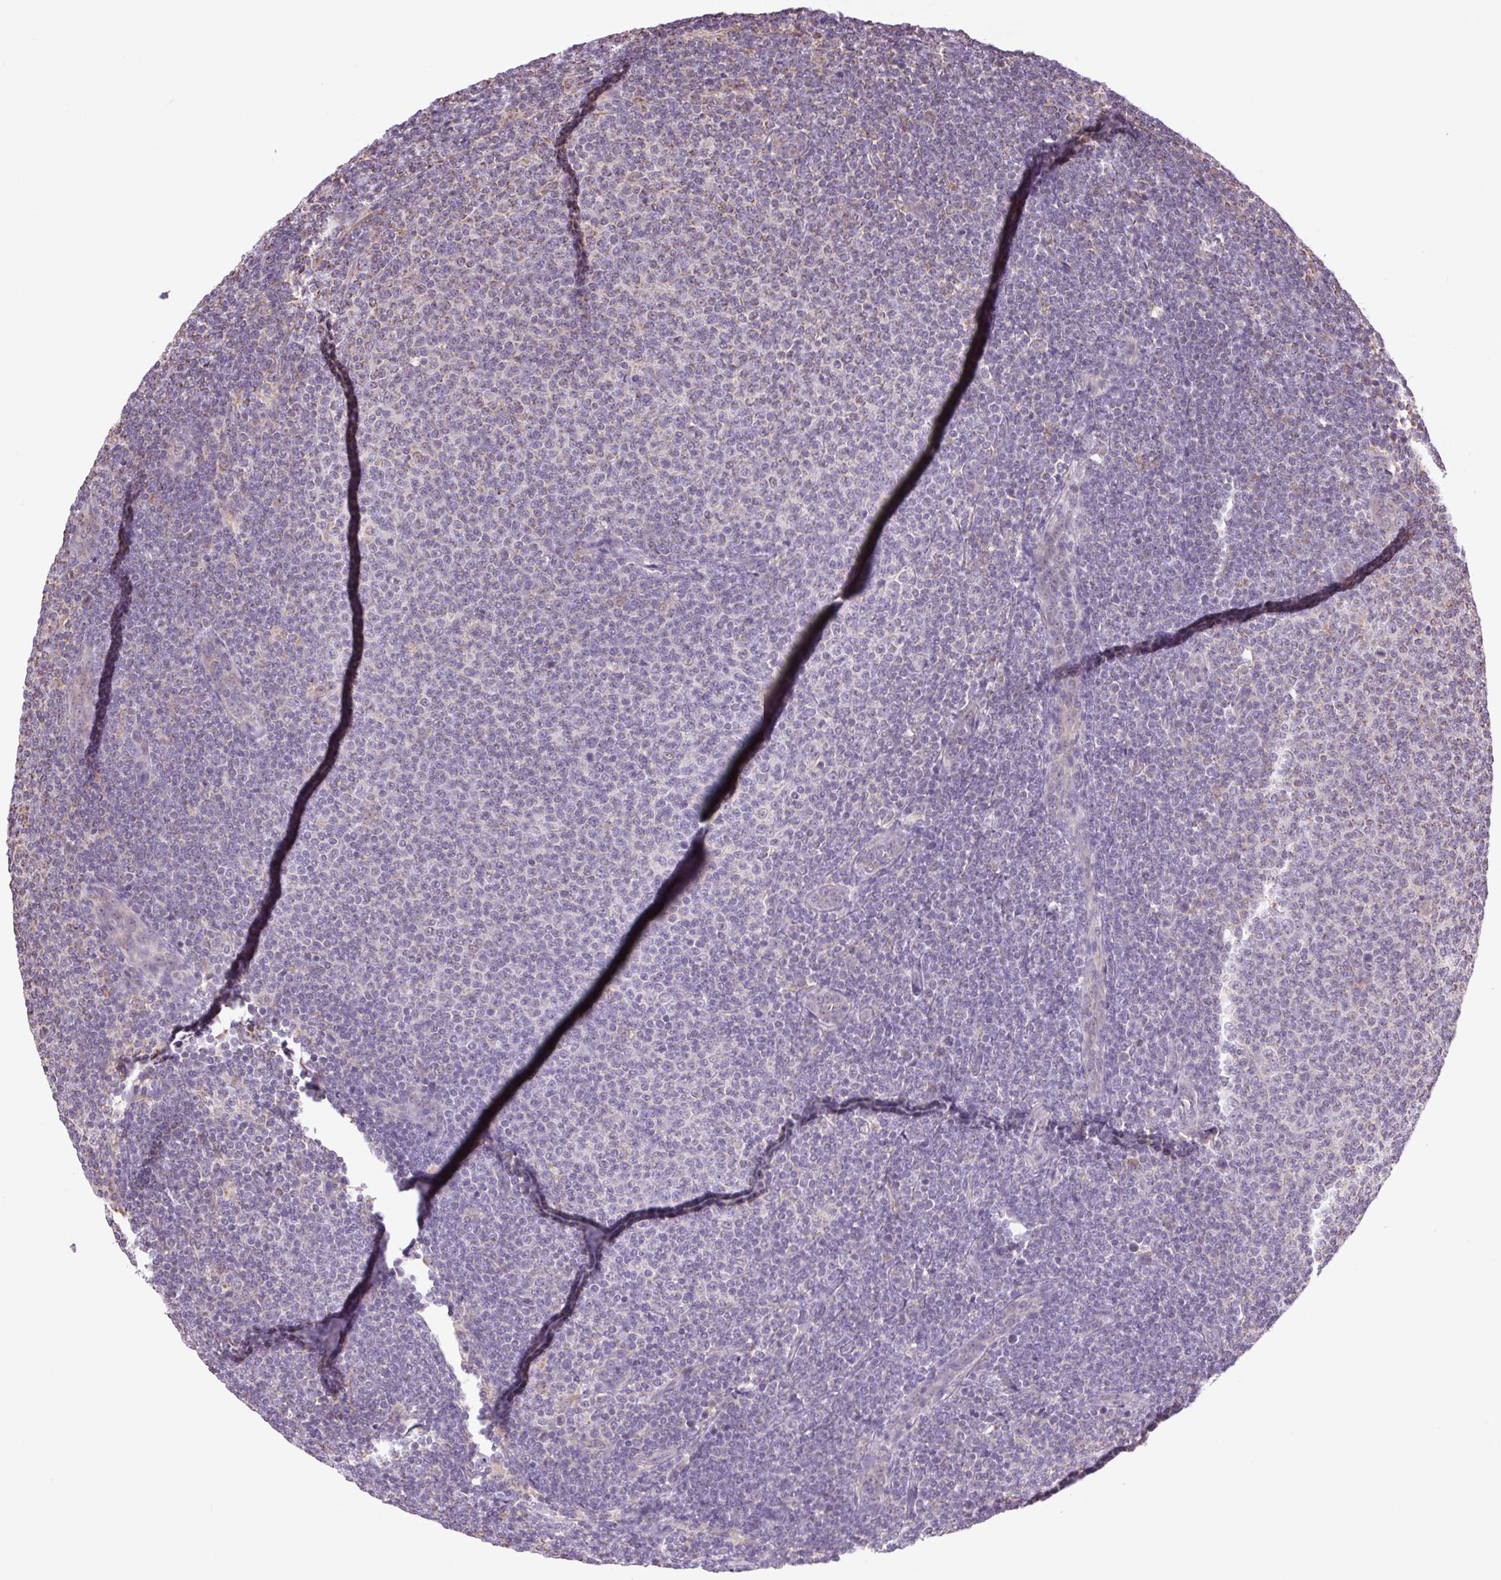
{"staining": {"intensity": "negative", "quantity": "none", "location": "none"}, "tissue": "lymphoma", "cell_type": "Tumor cells", "image_type": "cancer", "snomed": [{"axis": "morphology", "description": "Malignant lymphoma, non-Hodgkin's type, Low grade"}, {"axis": "topography", "description": "Lymph node"}], "caption": "Human malignant lymphoma, non-Hodgkin's type (low-grade) stained for a protein using immunohistochemistry displays no positivity in tumor cells.", "gene": "PLCG1", "patient": {"sex": "male", "age": 66}}